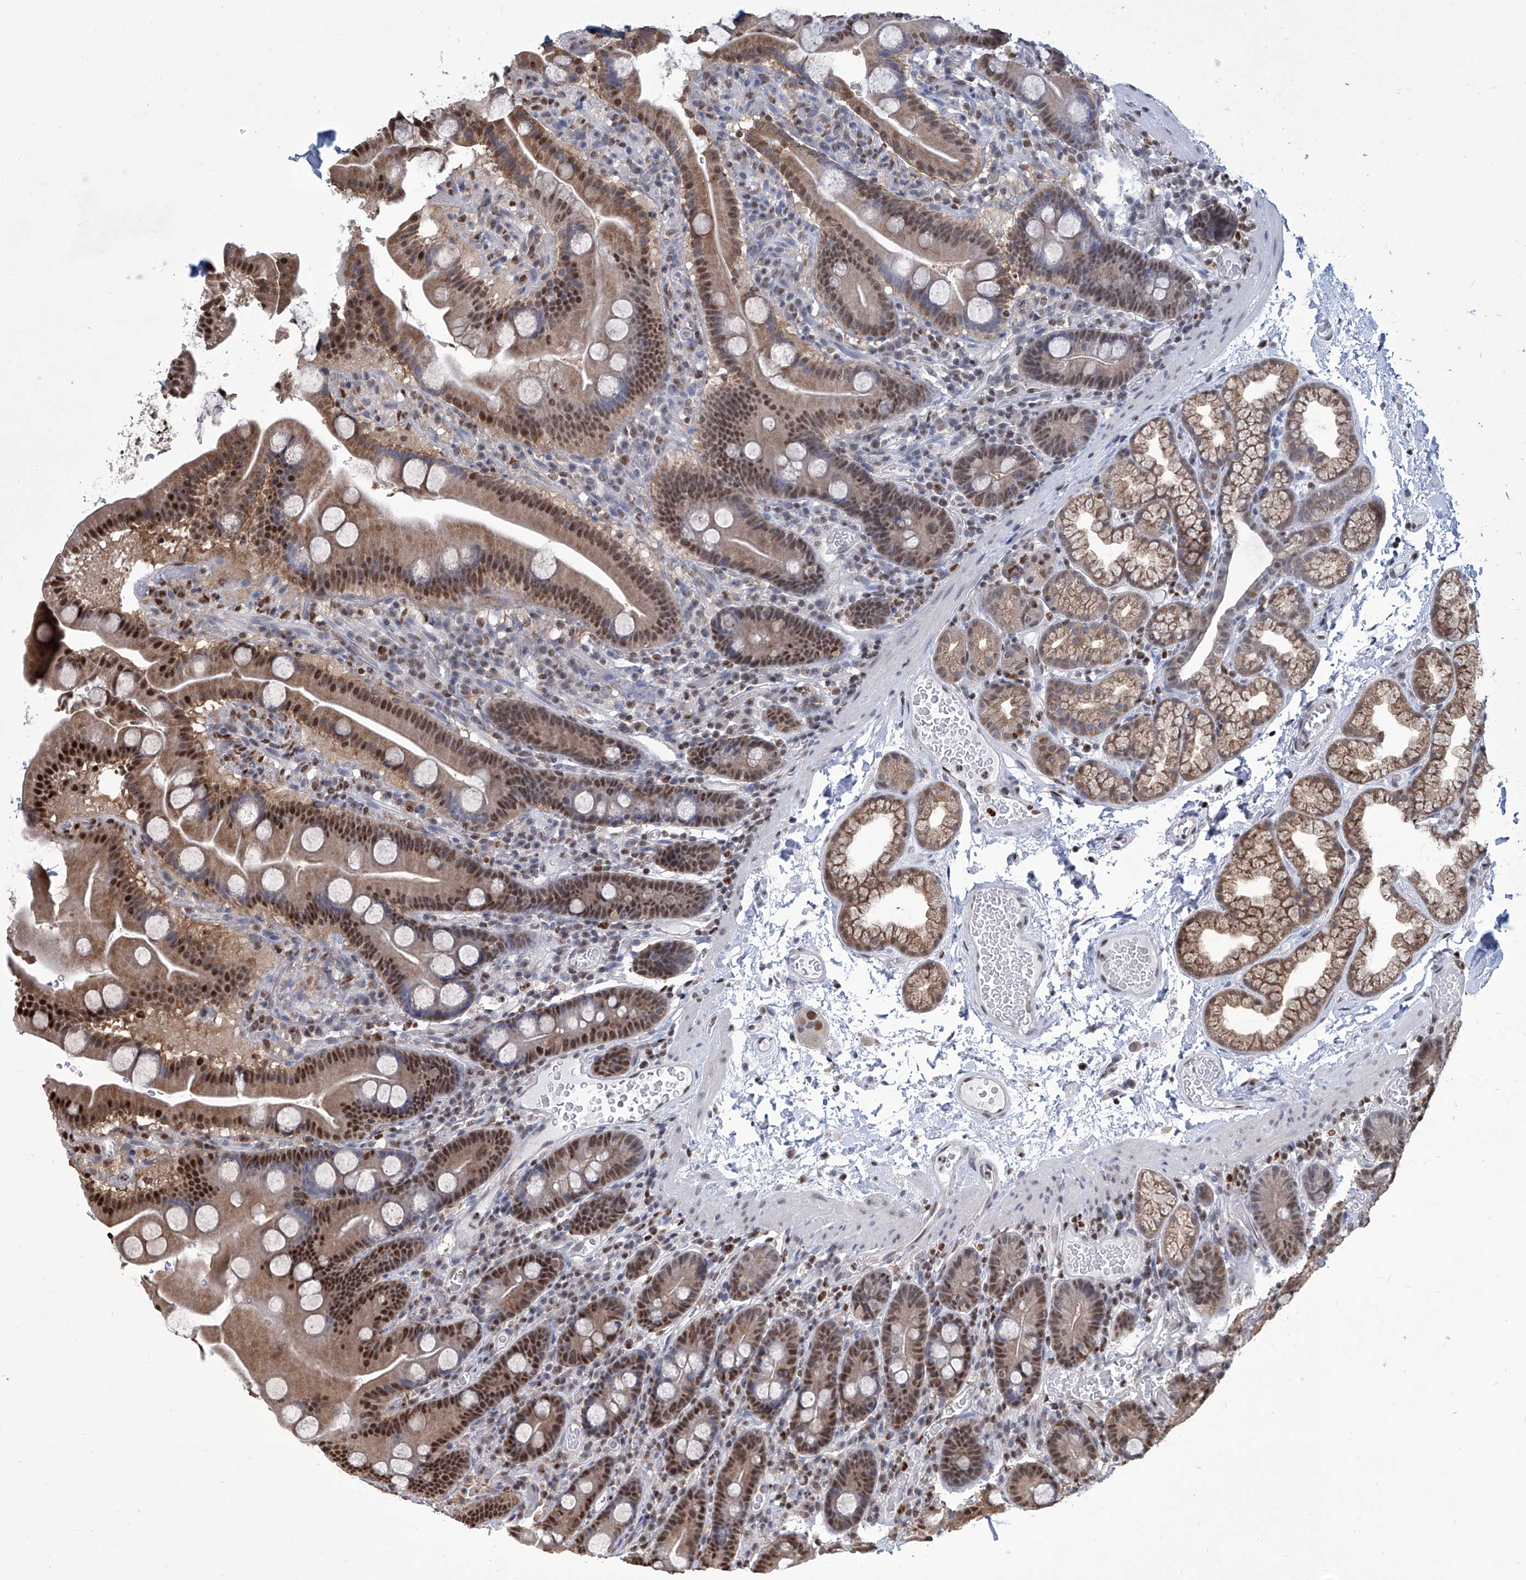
{"staining": {"intensity": "strong", "quantity": ">75%", "location": "nuclear"}, "tissue": "duodenum", "cell_type": "Glandular cells", "image_type": "normal", "snomed": [{"axis": "morphology", "description": "Normal tissue, NOS"}, {"axis": "topography", "description": "Duodenum"}], "caption": "IHC of normal human duodenum demonstrates high levels of strong nuclear positivity in approximately >75% of glandular cells.", "gene": "SREBF2", "patient": {"sex": "male", "age": 55}}